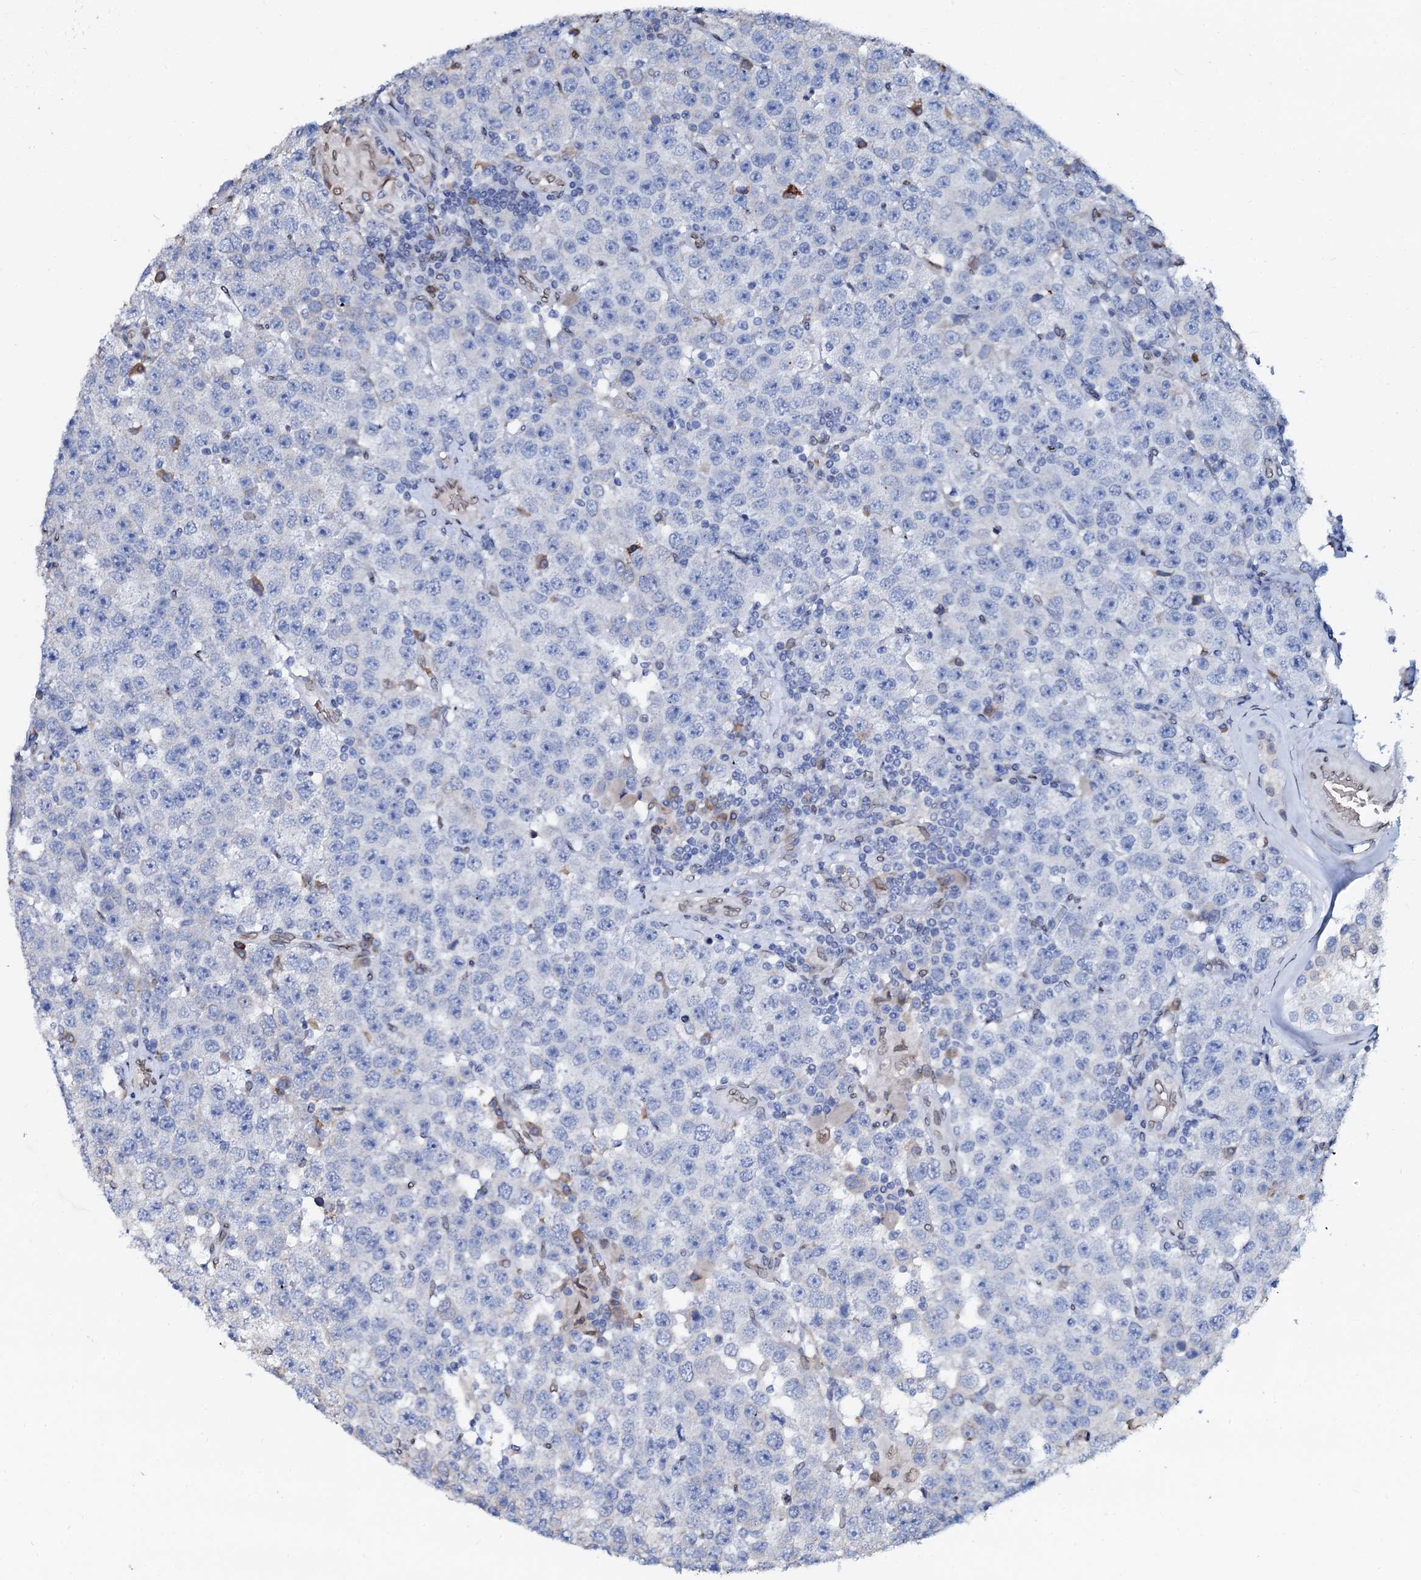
{"staining": {"intensity": "negative", "quantity": "none", "location": "none"}, "tissue": "testis cancer", "cell_type": "Tumor cells", "image_type": "cancer", "snomed": [{"axis": "morphology", "description": "Seminoma, NOS"}, {"axis": "topography", "description": "Testis"}], "caption": "The micrograph demonstrates no significant staining in tumor cells of testis cancer. Brightfield microscopy of immunohistochemistry stained with DAB (brown) and hematoxylin (blue), captured at high magnification.", "gene": "NRP2", "patient": {"sex": "male", "age": 28}}